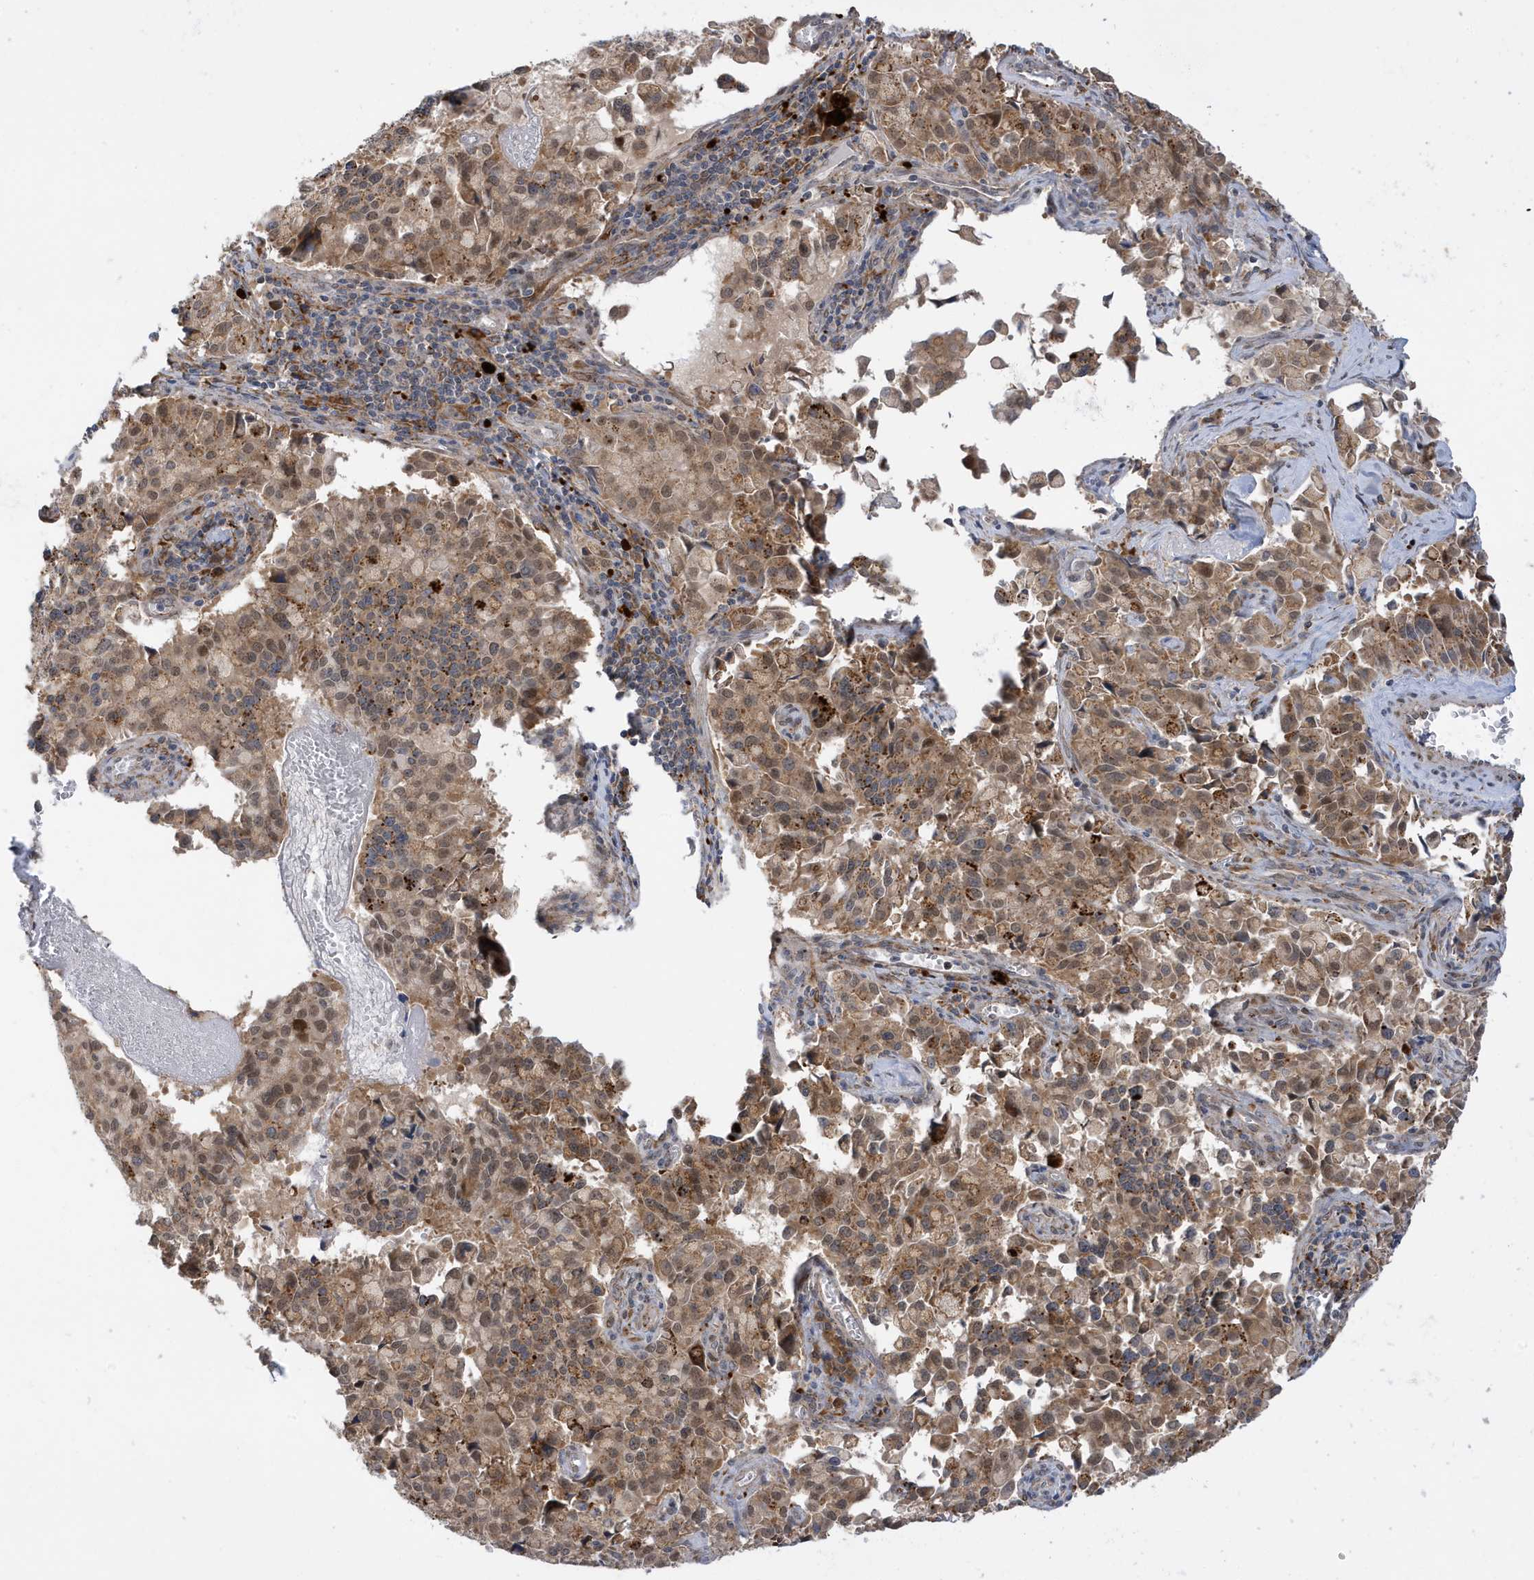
{"staining": {"intensity": "moderate", "quantity": ">75%", "location": "cytoplasmic/membranous,nuclear"}, "tissue": "pancreatic cancer", "cell_type": "Tumor cells", "image_type": "cancer", "snomed": [{"axis": "morphology", "description": "Adenocarcinoma, NOS"}, {"axis": "topography", "description": "Pancreas"}], "caption": "Human adenocarcinoma (pancreatic) stained with a protein marker displays moderate staining in tumor cells.", "gene": "ZNF507", "patient": {"sex": "male", "age": 65}}